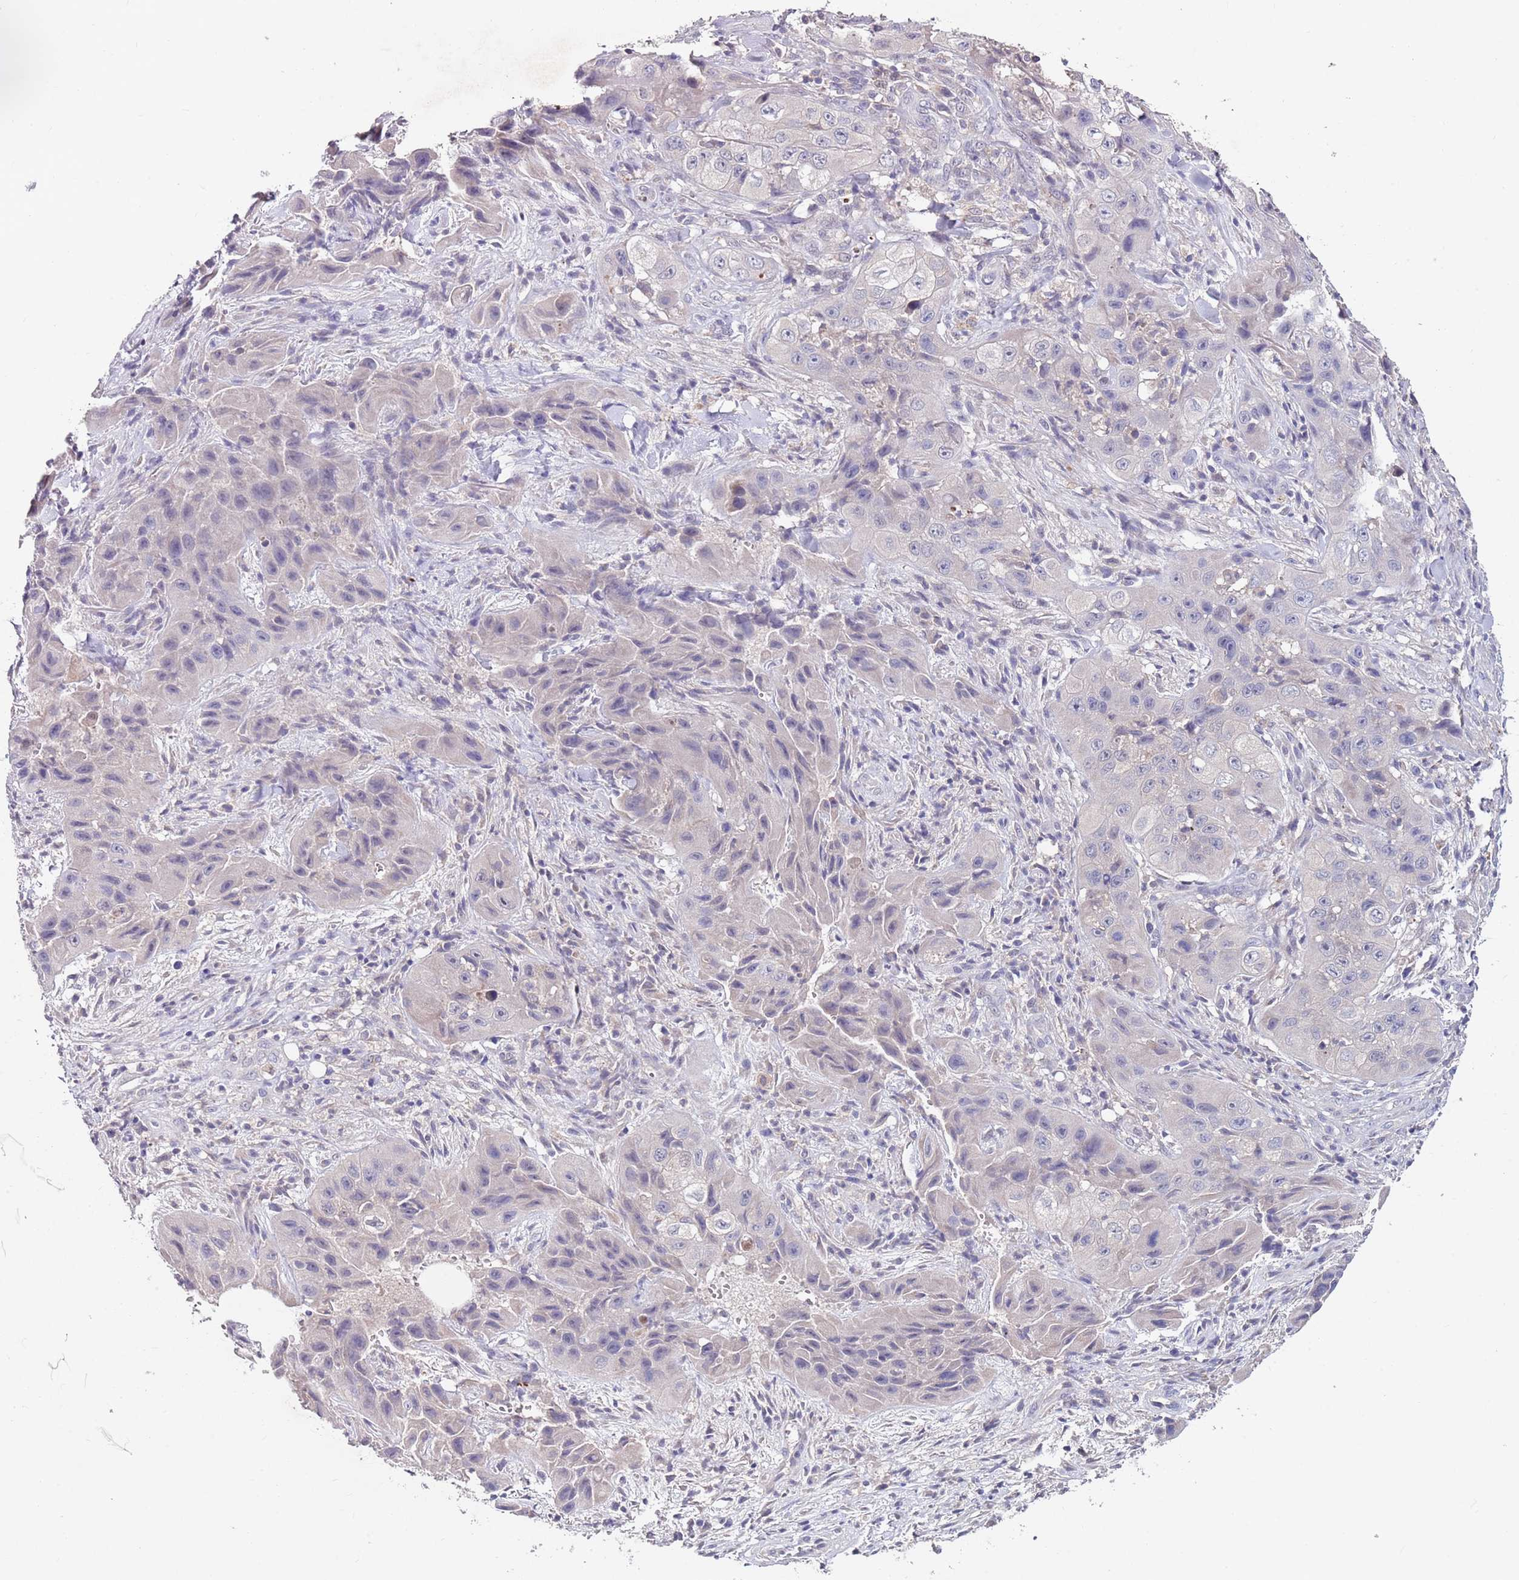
{"staining": {"intensity": "negative", "quantity": "none", "location": "none"}, "tissue": "skin cancer", "cell_type": "Tumor cells", "image_type": "cancer", "snomed": [{"axis": "morphology", "description": "Squamous cell carcinoma, NOS"}, {"axis": "topography", "description": "Skin"}, {"axis": "topography", "description": "Subcutis"}], "caption": "IHC of skin cancer displays no expression in tumor cells. Brightfield microscopy of immunohistochemistry (IHC) stained with DAB (3,3'-diaminobenzidine) (brown) and hematoxylin (blue), captured at high magnification.", "gene": "NRDE2", "patient": {"sex": "male", "age": 73}}